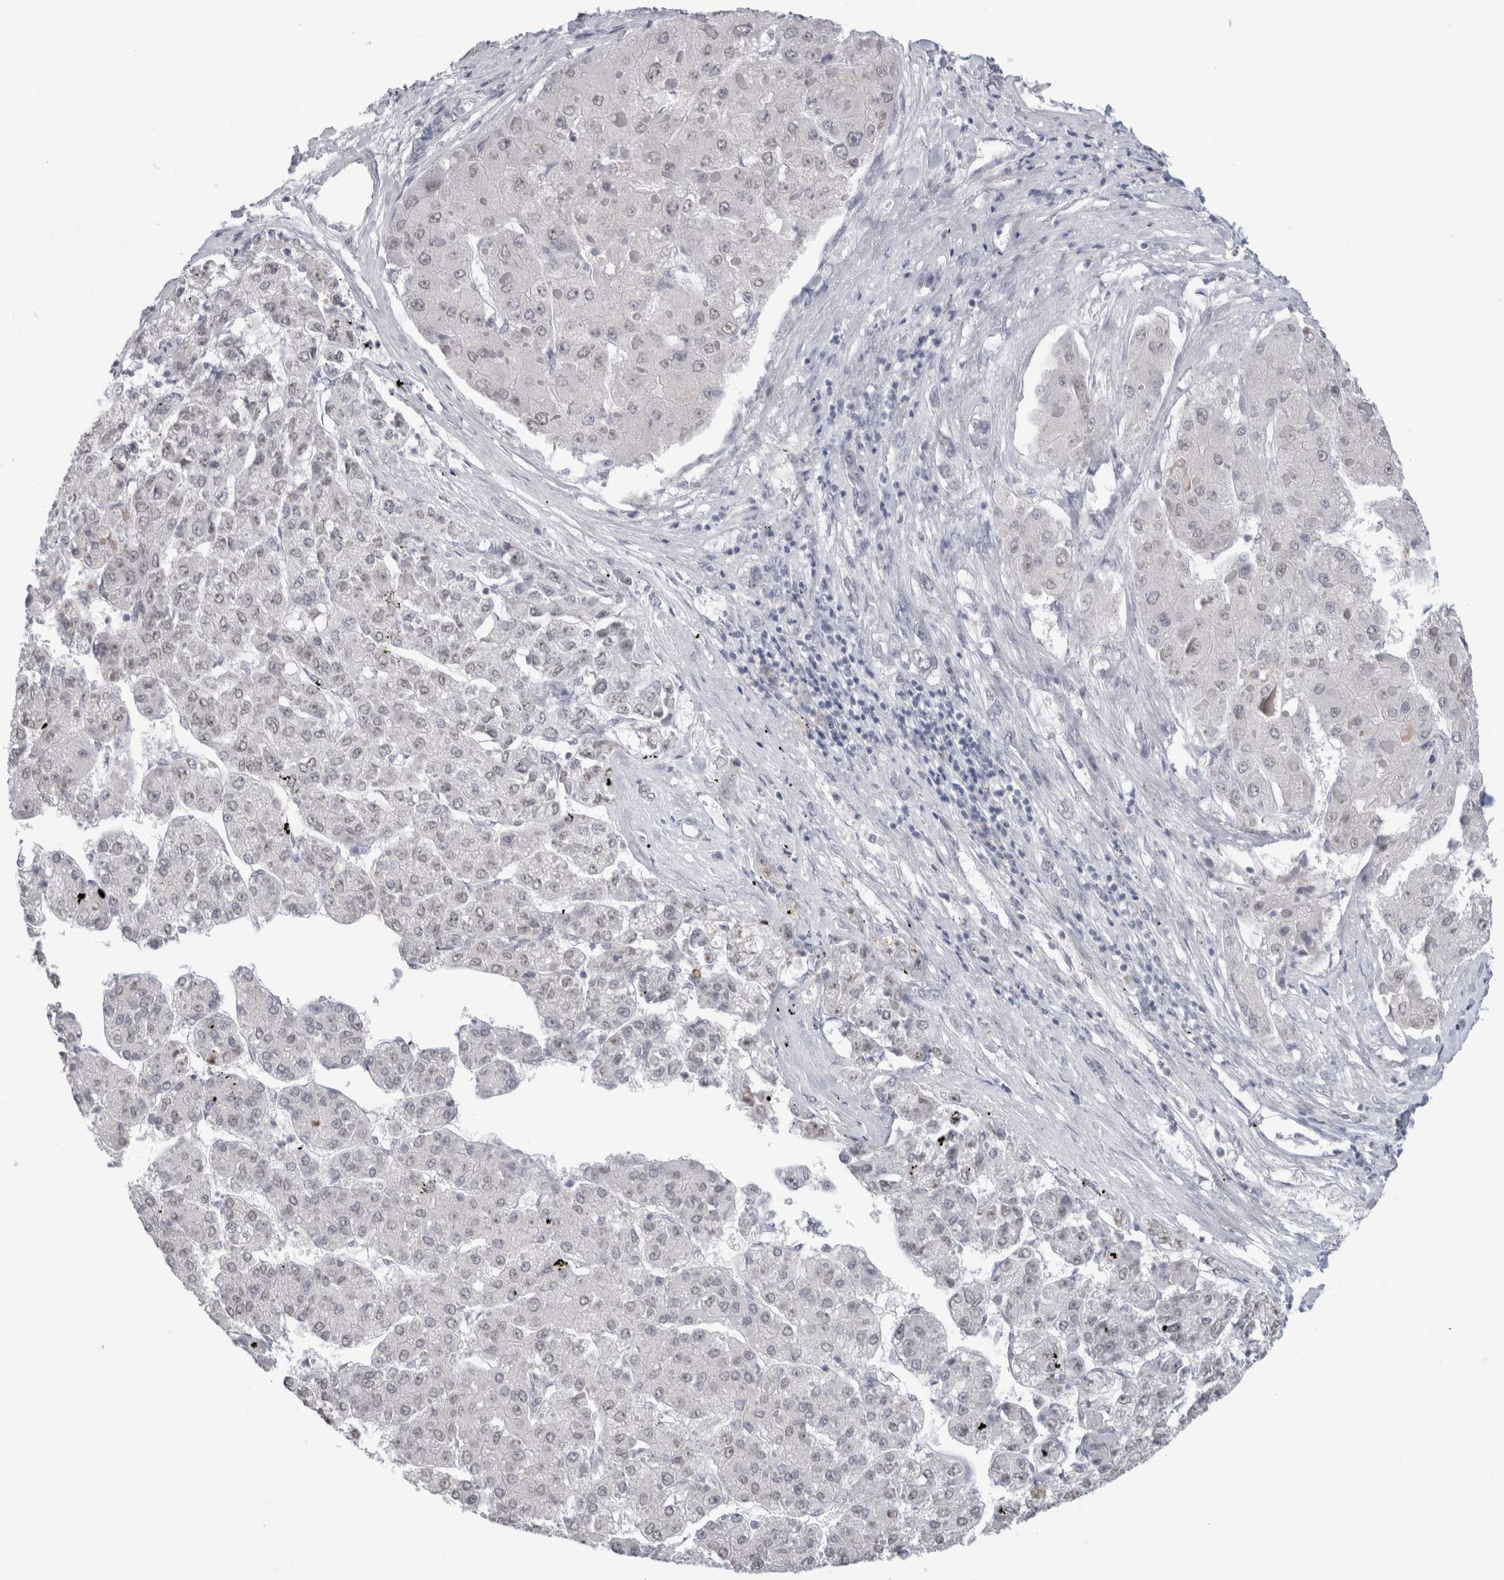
{"staining": {"intensity": "negative", "quantity": "none", "location": "none"}, "tissue": "liver cancer", "cell_type": "Tumor cells", "image_type": "cancer", "snomed": [{"axis": "morphology", "description": "Carcinoma, Hepatocellular, NOS"}, {"axis": "topography", "description": "Liver"}], "caption": "IHC of human liver cancer (hepatocellular carcinoma) shows no expression in tumor cells. (Brightfield microscopy of DAB immunohistochemistry at high magnification).", "gene": "CADM3", "patient": {"sex": "female", "age": 73}}